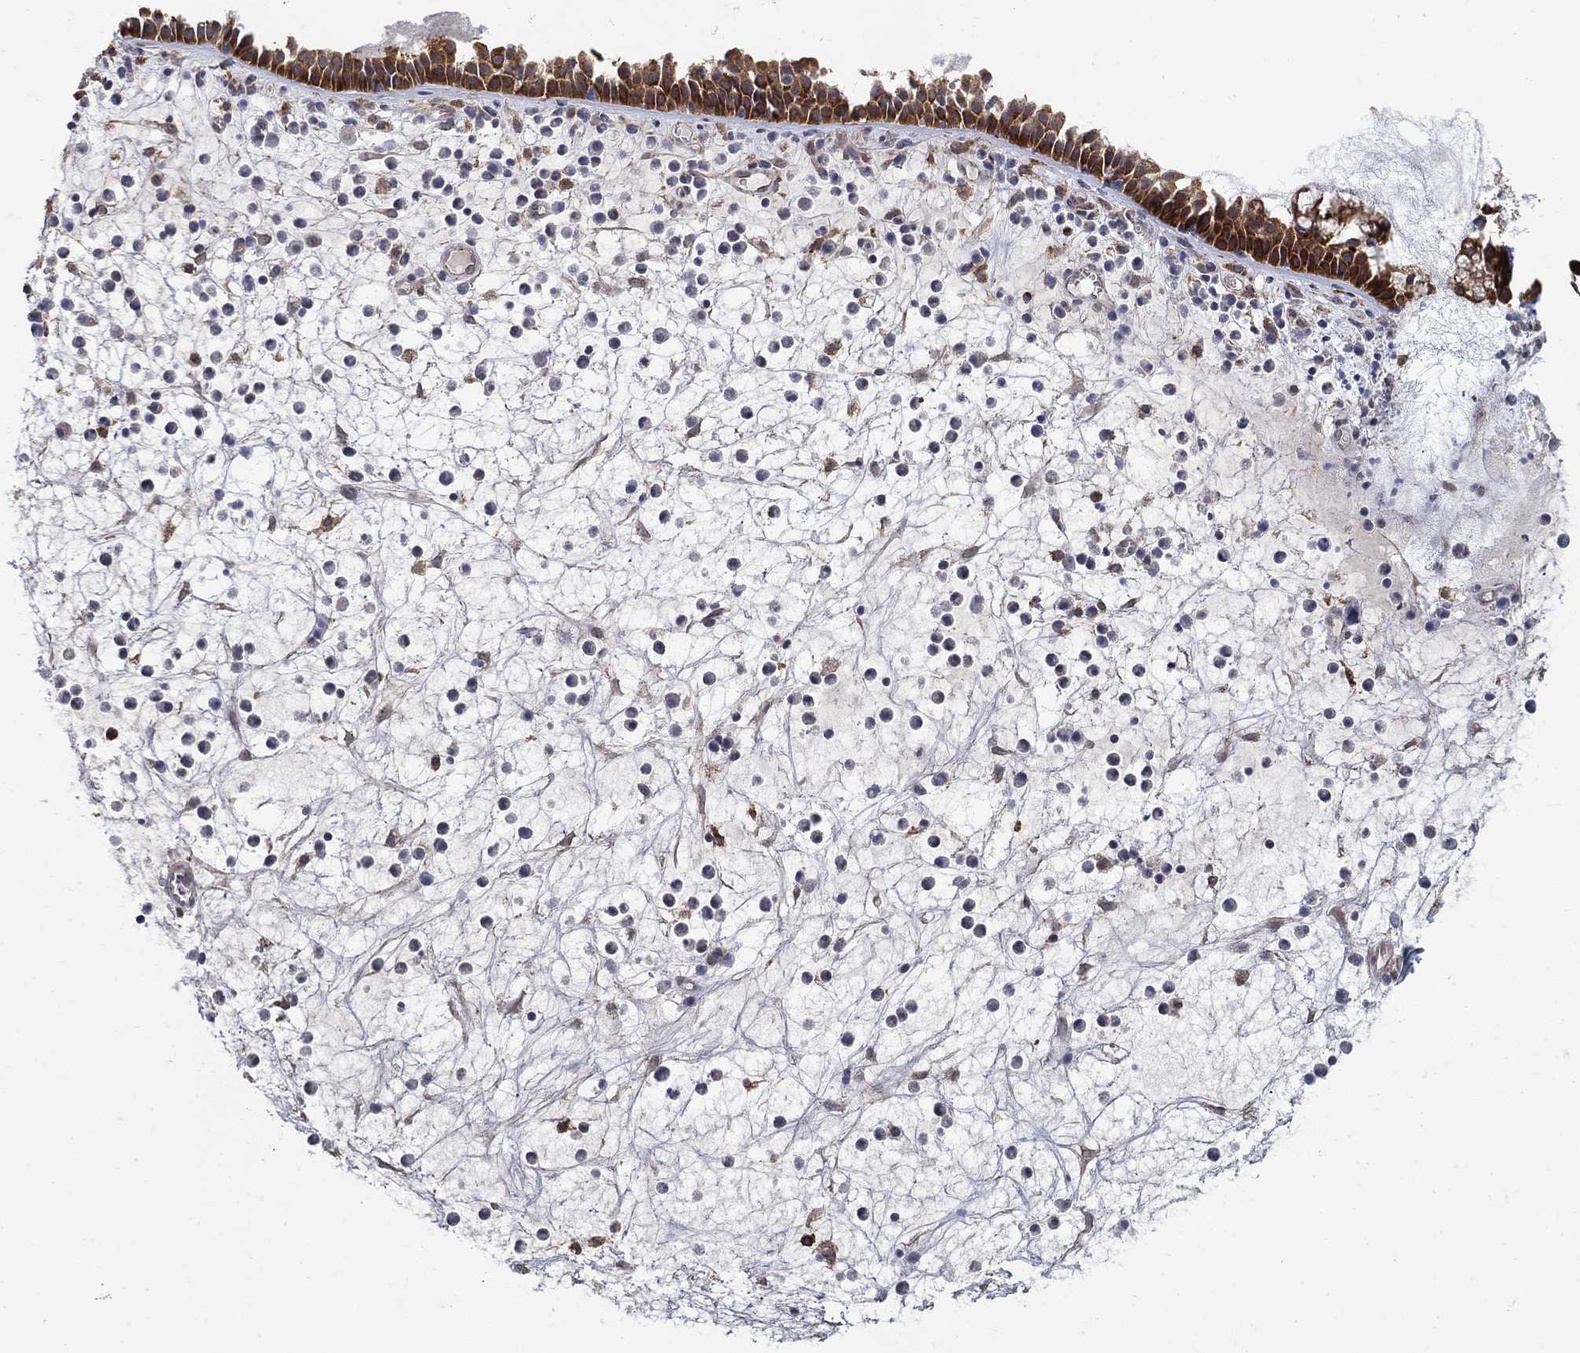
{"staining": {"intensity": "moderate", "quantity": ">75%", "location": "cytoplasmic/membranous"}, "tissue": "nasopharynx", "cell_type": "Respiratory epithelial cells", "image_type": "normal", "snomed": [{"axis": "morphology", "description": "Normal tissue, NOS"}, {"axis": "topography", "description": "Nasopharynx"}], "caption": "The histopathology image exhibits immunohistochemical staining of benign nasopharynx. There is moderate cytoplasmic/membranous staining is seen in approximately >75% of respiratory epithelial cells. Immunohistochemistry (ihc) stains the protein of interest in brown and the nuclei are stained blue.", "gene": "GRIA3", "patient": {"sex": "female", "age": 73}}